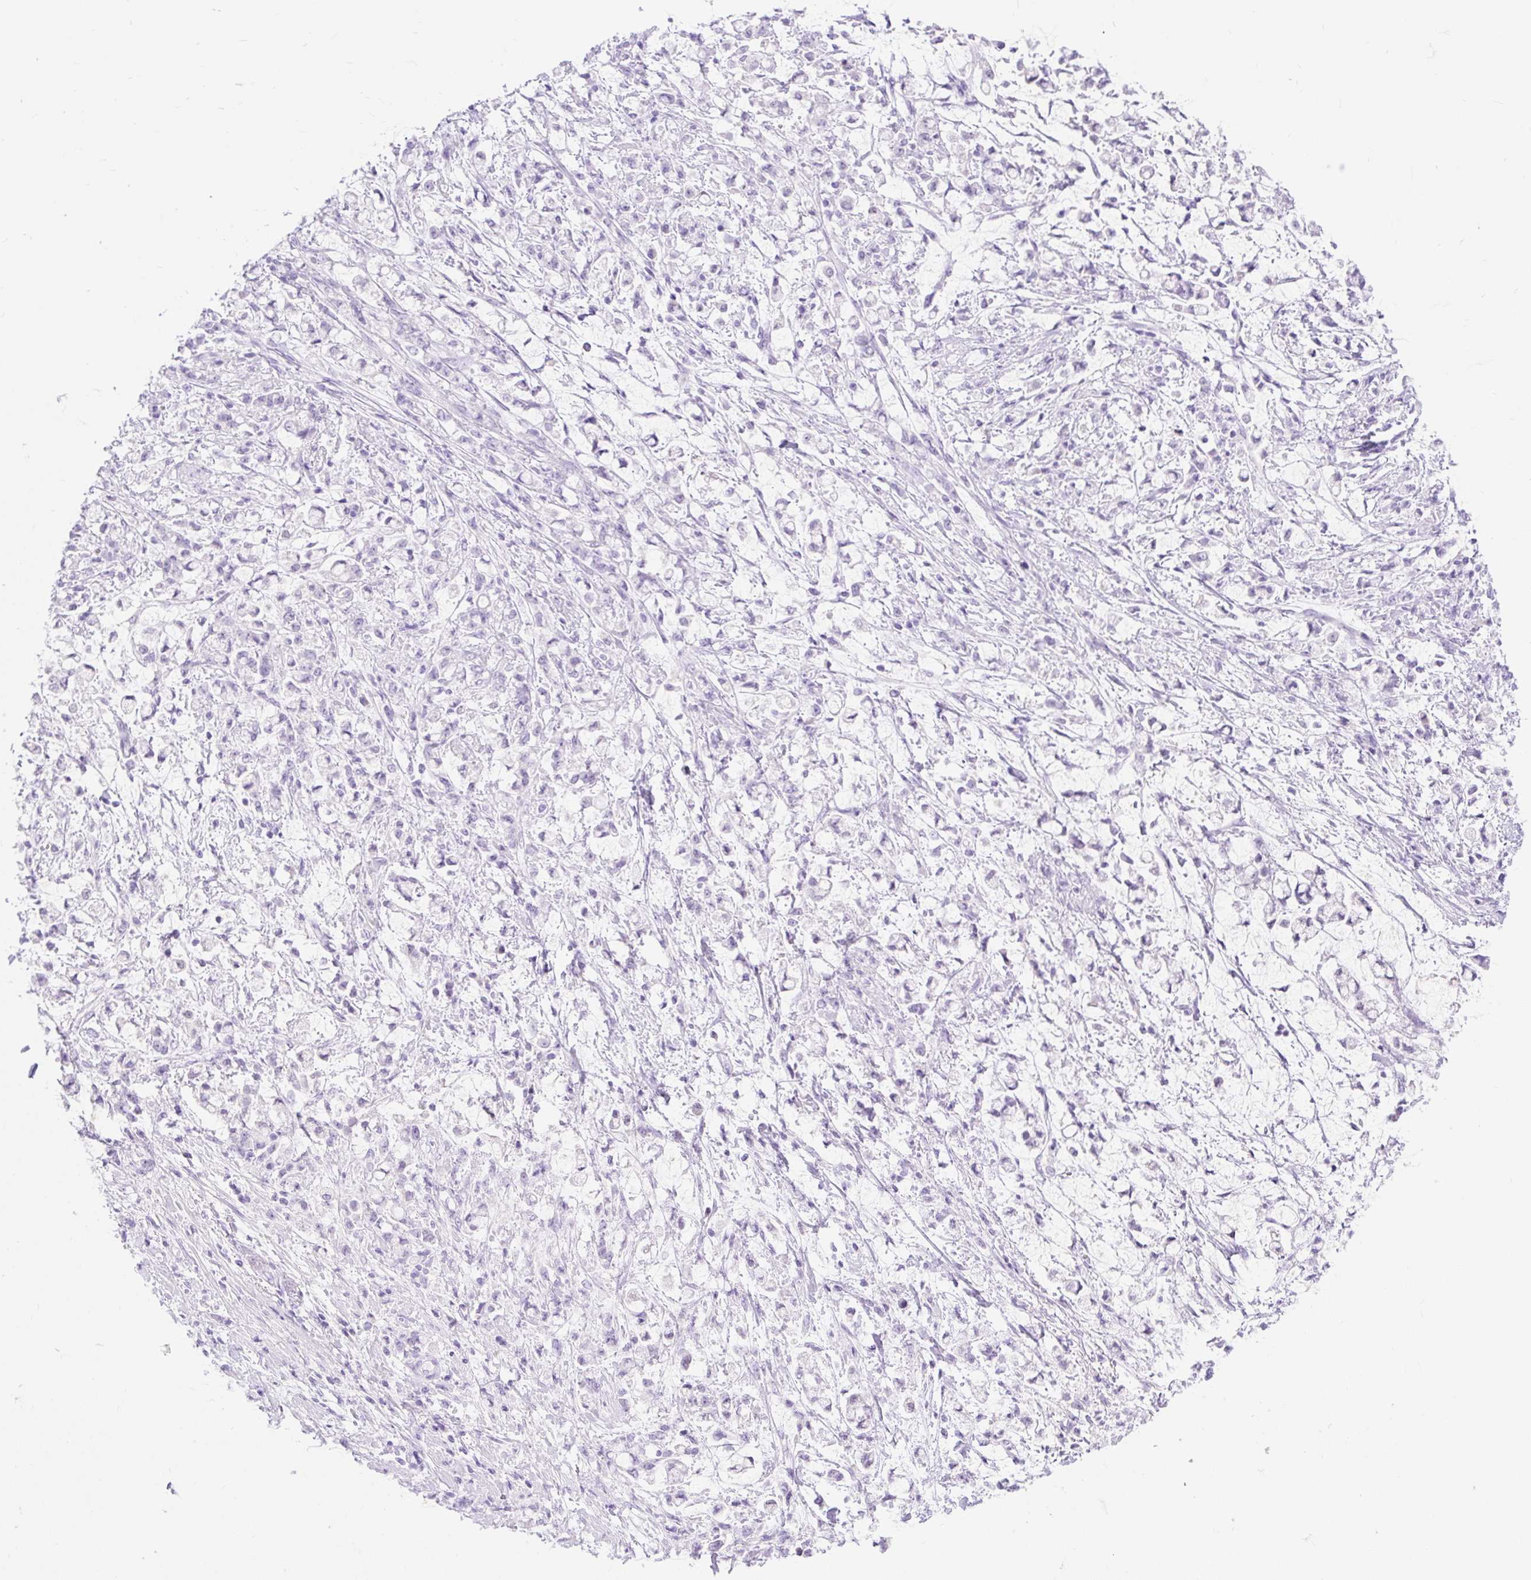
{"staining": {"intensity": "negative", "quantity": "none", "location": "none"}, "tissue": "stomach cancer", "cell_type": "Tumor cells", "image_type": "cancer", "snomed": [{"axis": "morphology", "description": "Adenocarcinoma, NOS"}, {"axis": "topography", "description": "Stomach"}], "caption": "Immunohistochemistry of stomach cancer reveals no expression in tumor cells. (Stains: DAB (3,3'-diaminobenzidine) IHC with hematoxylin counter stain, Microscopy: brightfield microscopy at high magnification).", "gene": "SLC25A40", "patient": {"sex": "female", "age": 60}}